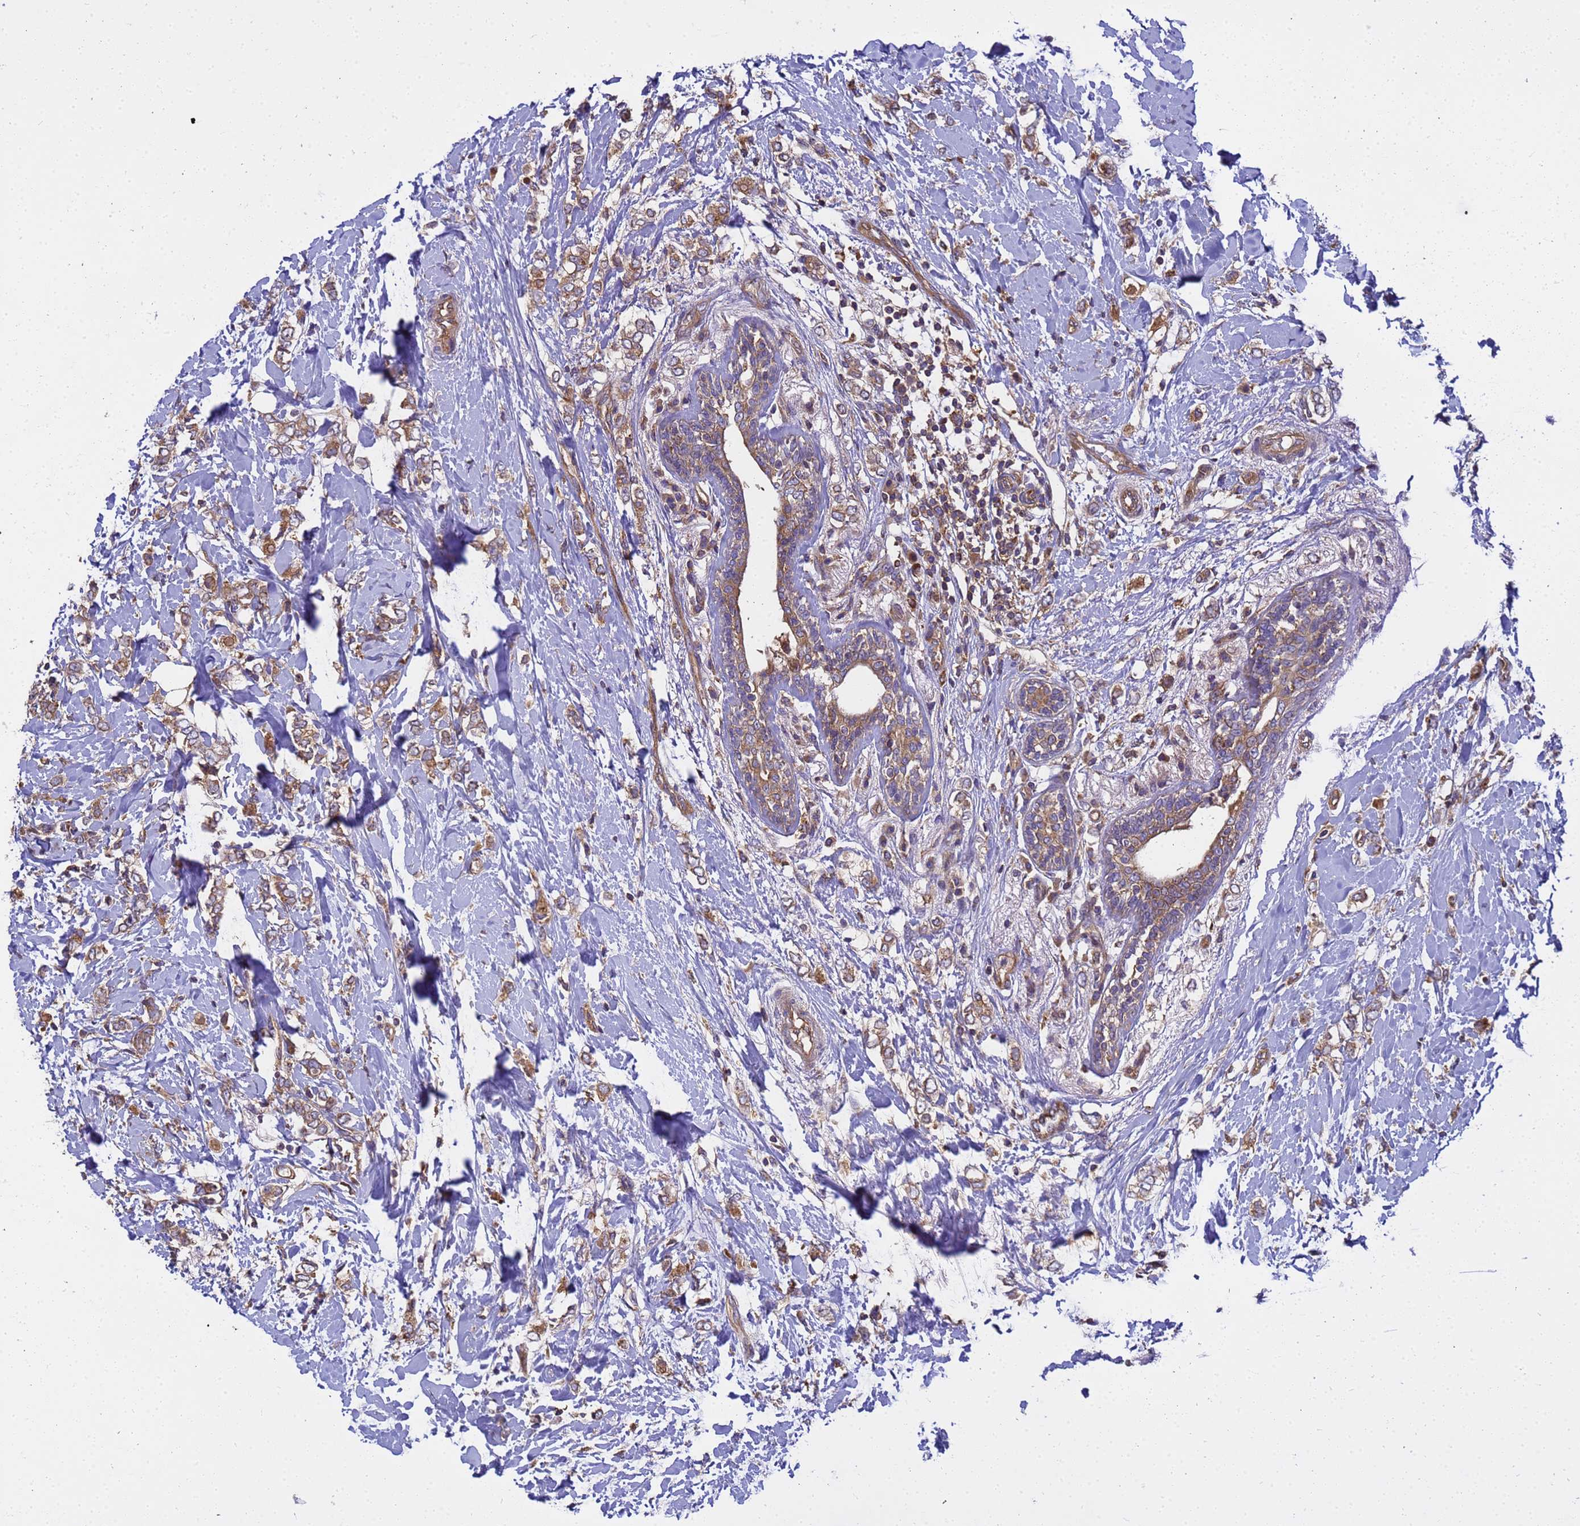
{"staining": {"intensity": "moderate", "quantity": ">75%", "location": "cytoplasmic/membranous"}, "tissue": "breast cancer", "cell_type": "Tumor cells", "image_type": "cancer", "snomed": [{"axis": "morphology", "description": "Normal tissue, NOS"}, {"axis": "morphology", "description": "Lobular carcinoma"}, {"axis": "topography", "description": "Breast"}], "caption": "Breast cancer (lobular carcinoma) was stained to show a protein in brown. There is medium levels of moderate cytoplasmic/membranous staining in approximately >75% of tumor cells.", "gene": "BECN1", "patient": {"sex": "female", "age": 47}}